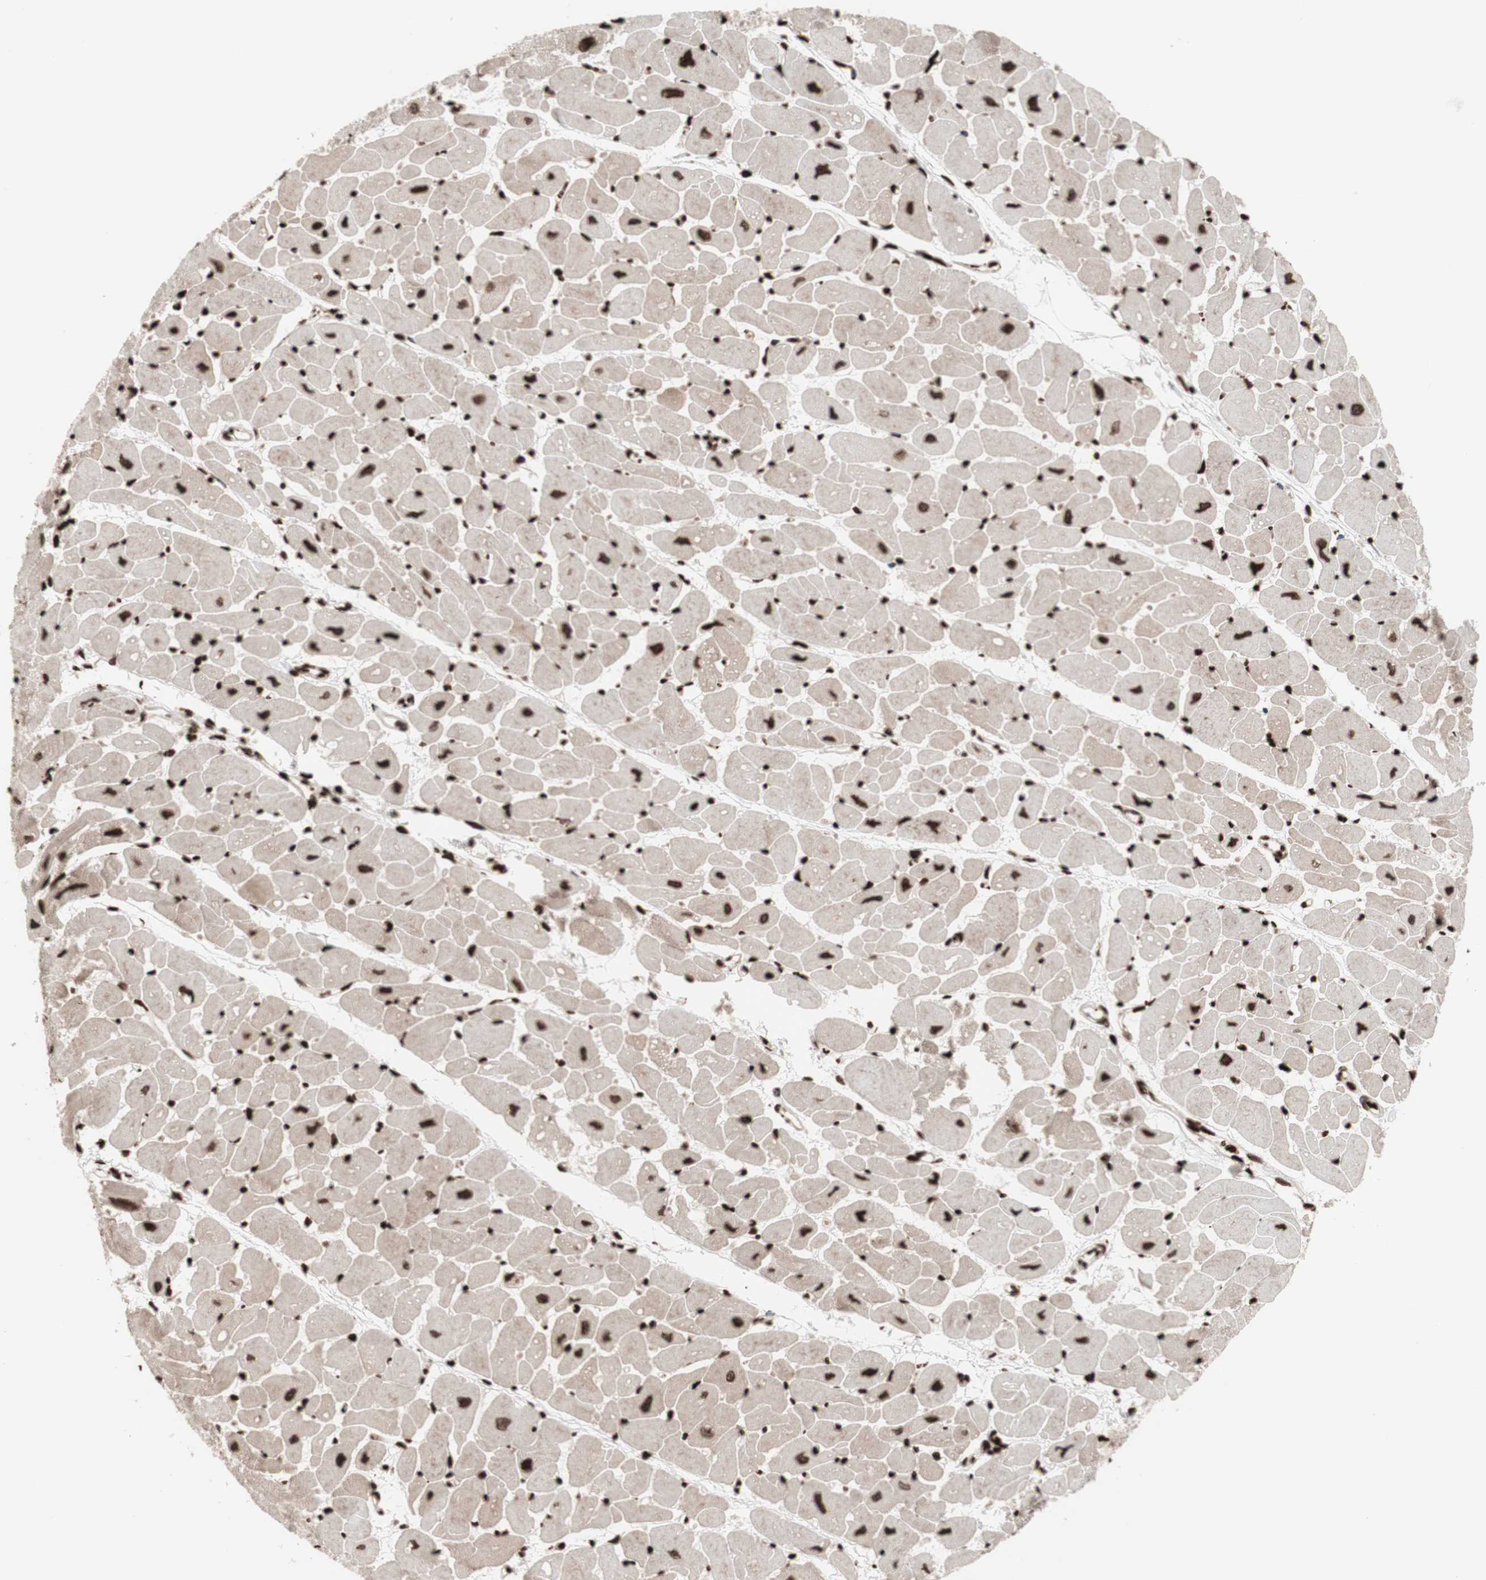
{"staining": {"intensity": "strong", "quantity": ">75%", "location": "cytoplasmic/membranous,nuclear"}, "tissue": "heart muscle", "cell_type": "Cardiomyocytes", "image_type": "normal", "snomed": [{"axis": "morphology", "description": "Normal tissue, NOS"}, {"axis": "topography", "description": "Heart"}], "caption": "The immunohistochemical stain labels strong cytoplasmic/membranous,nuclear positivity in cardiomyocytes of benign heart muscle. The protein of interest is shown in brown color, while the nuclei are stained blue.", "gene": "NCAPD2", "patient": {"sex": "female", "age": 54}}